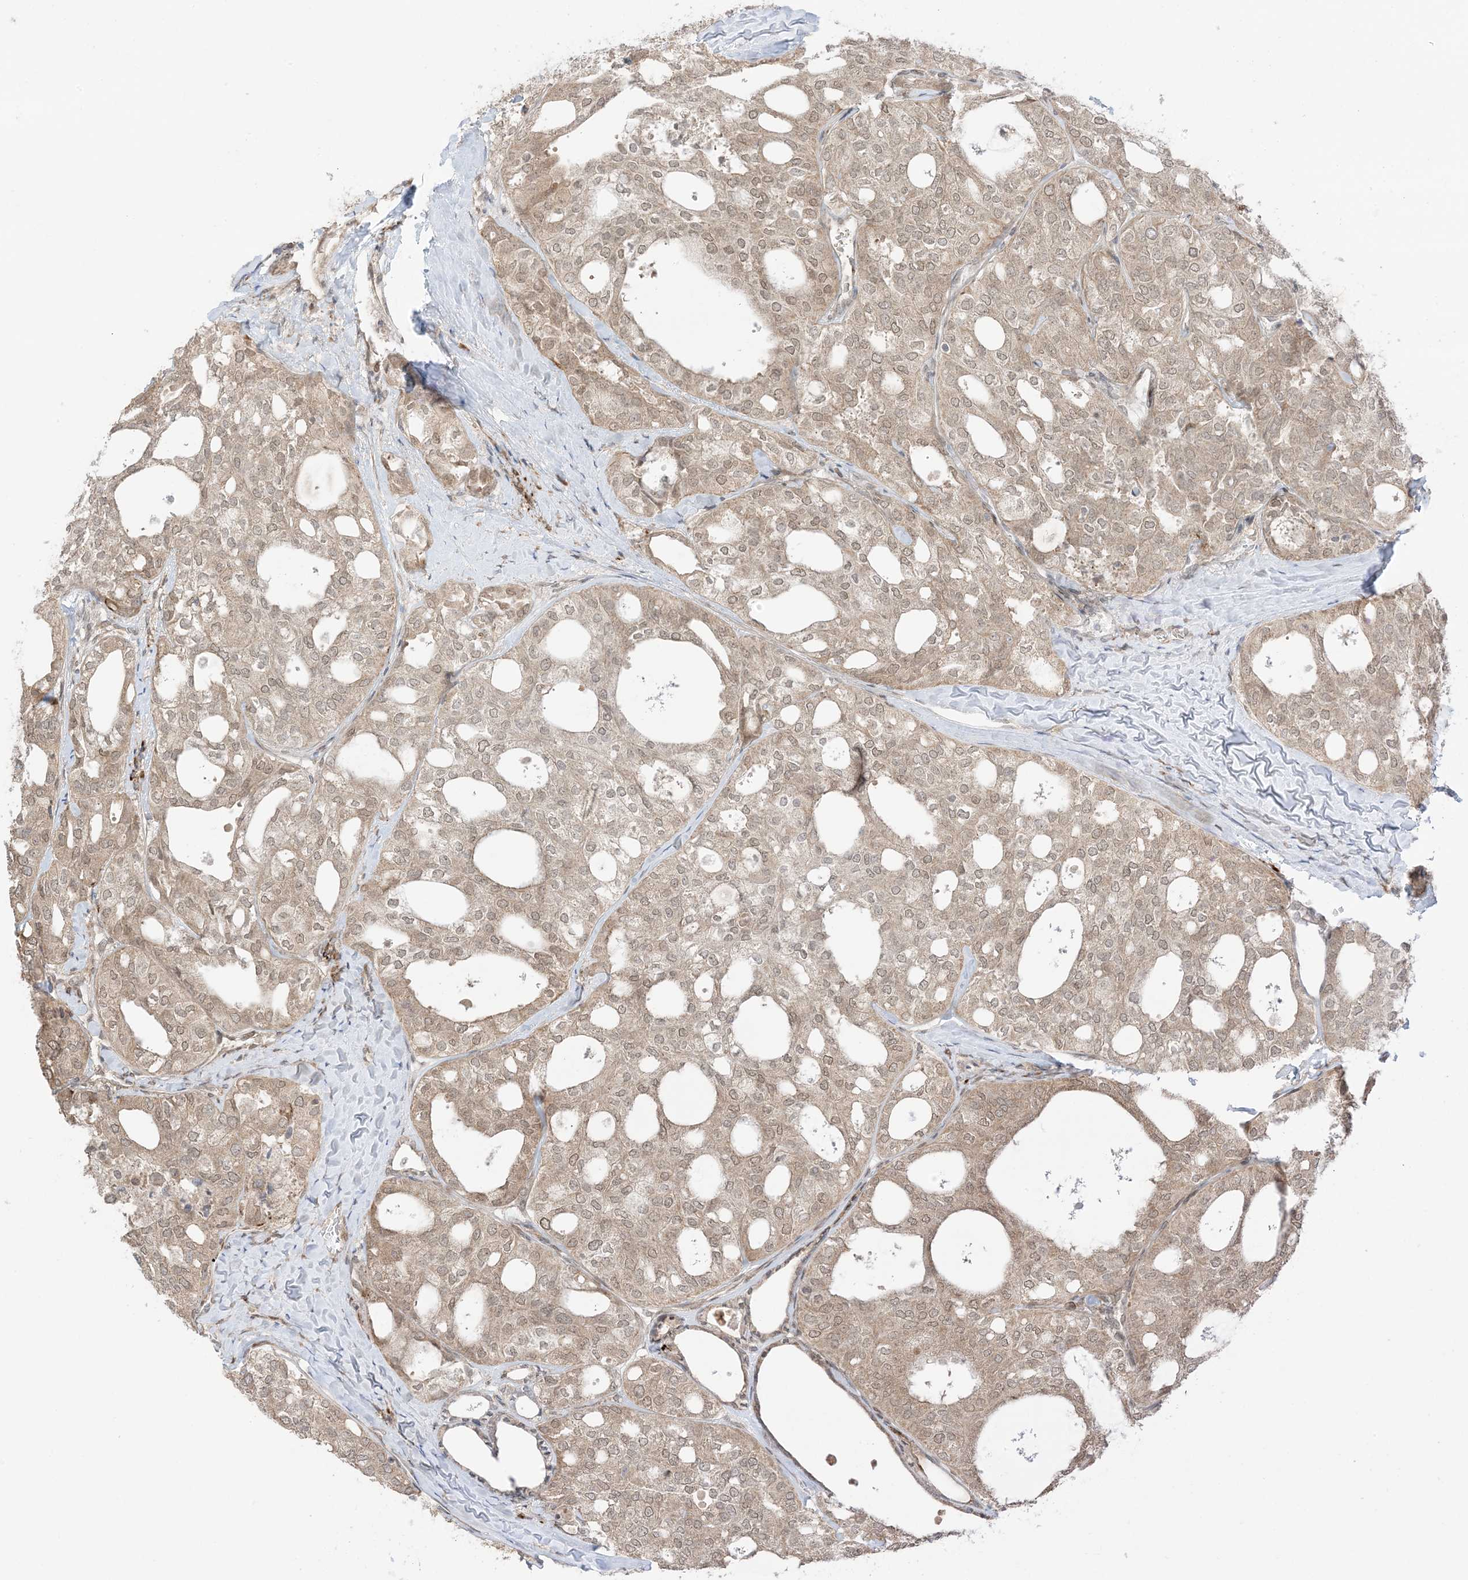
{"staining": {"intensity": "moderate", "quantity": ">75%", "location": "cytoplasmic/membranous,nuclear"}, "tissue": "thyroid cancer", "cell_type": "Tumor cells", "image_type": "cancer", "snomed": [{"axis": "morphology", "description": "Follicular adenoma carcinoma, NOS"}, {"axis": "topography", "description": "Thyroid gland"}], "caption": "Immunohistochemical staining of human follicular adenoma carcinoma (thyroid) exhibits medium levels of moderate cytoplasmic/membranous and nuclear expression in about >75% of tumor cells. Nuclei are stained in blue.", "gene": "UBE2E2", "patient": {"sex": "male", "age": 75}}